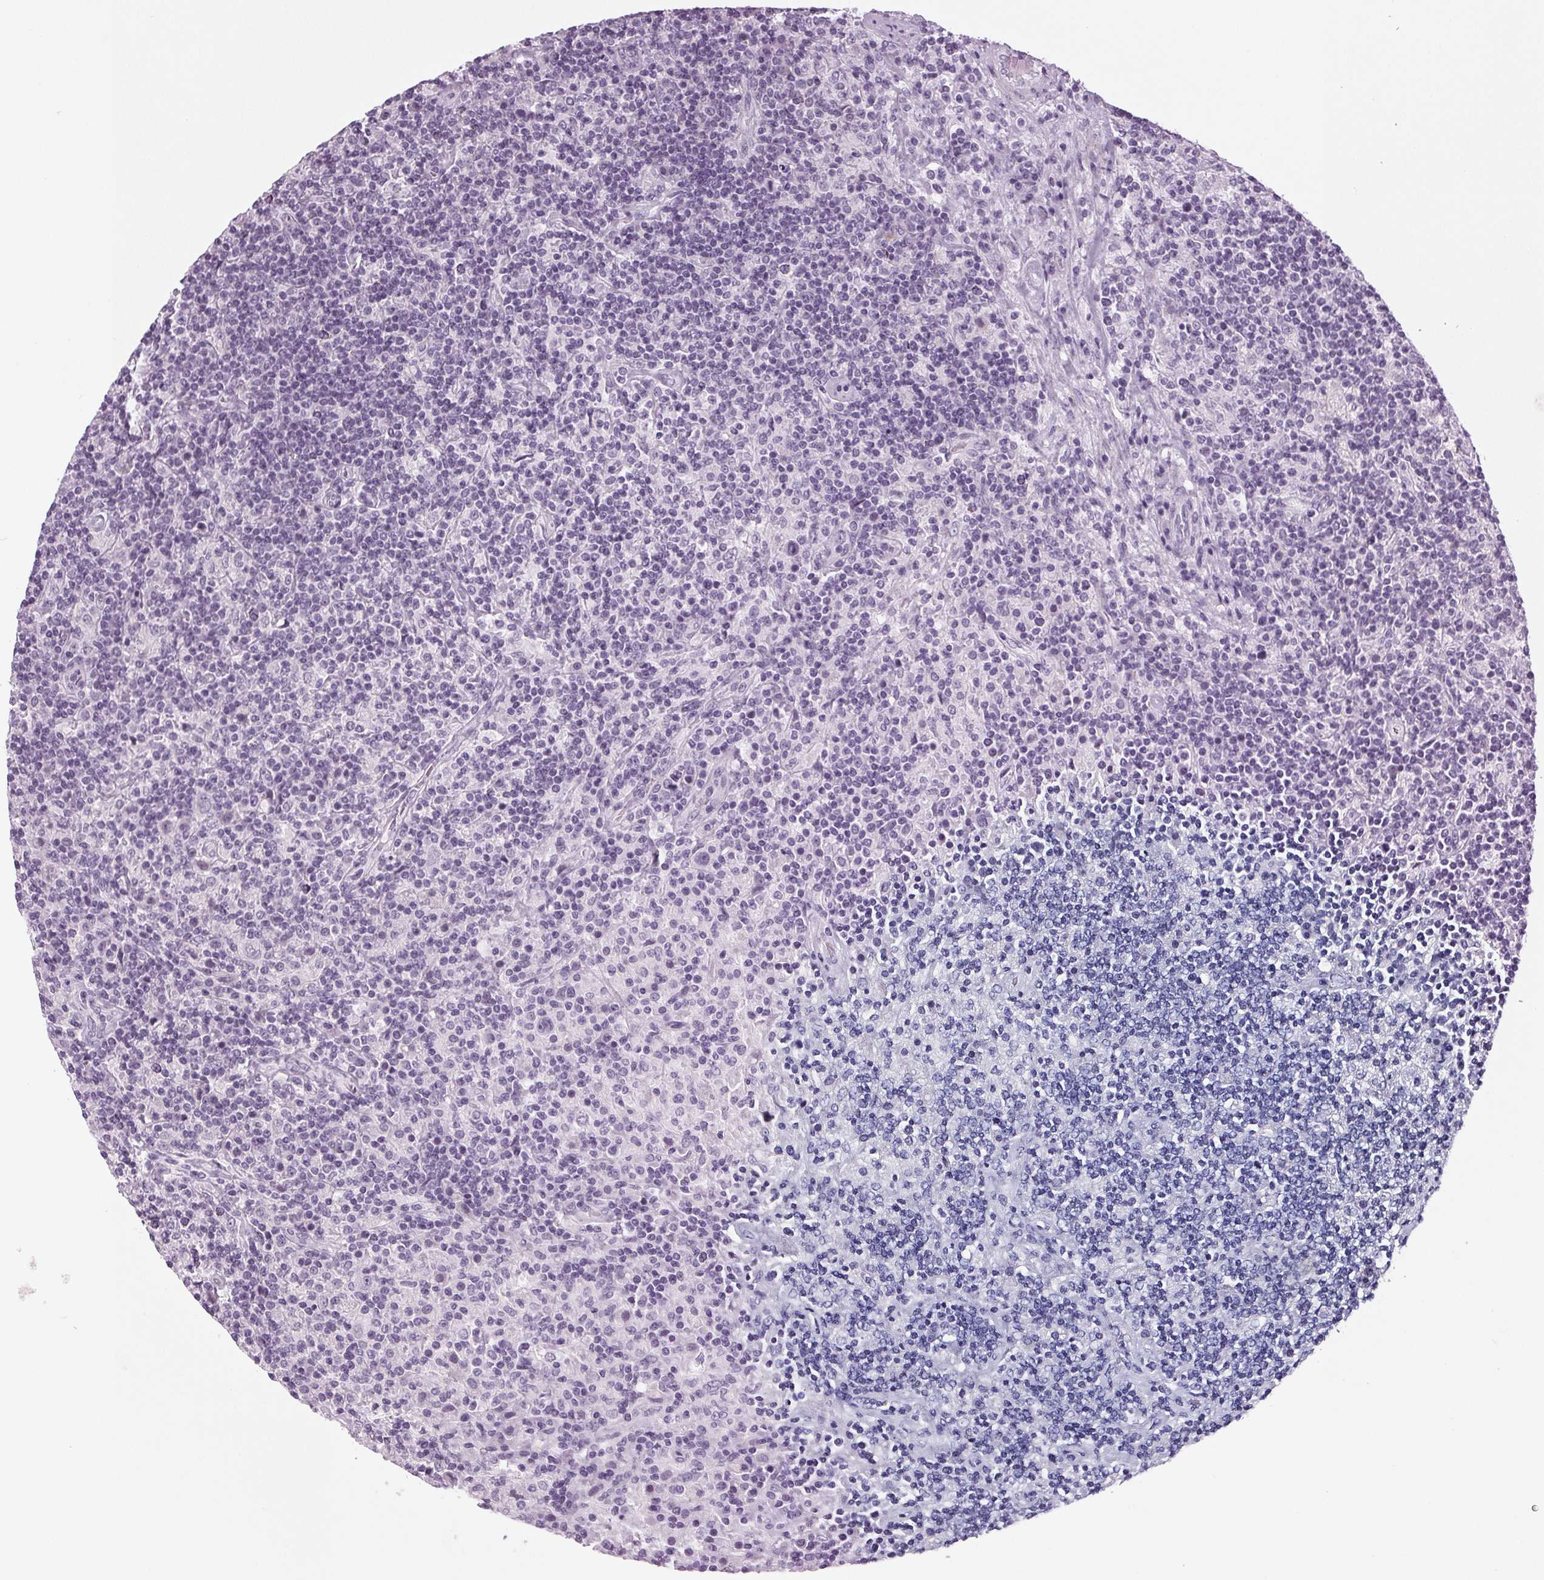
{"staining": {"intensity": "negative", "quantity": "none", "location": "none"}, "tissue": "lymphoma", "cell_type": "Tumor cells", "image_type": "cancer", "snomed": [{"axis": "morphology", "description": "Hodgkin's disease, NOS"}, {"axis": "topography", "description": "Lymph node"}], "caption": "A high-resolution micrograph shows IHC staining of Hodgkin's disease, which reveals no significant staining in tumor cells. (DAB IHC visualized using brightfield microscopy, high magnification).", "gene": "DNAH12", "patient": {"sex": "male", "age": 70}}